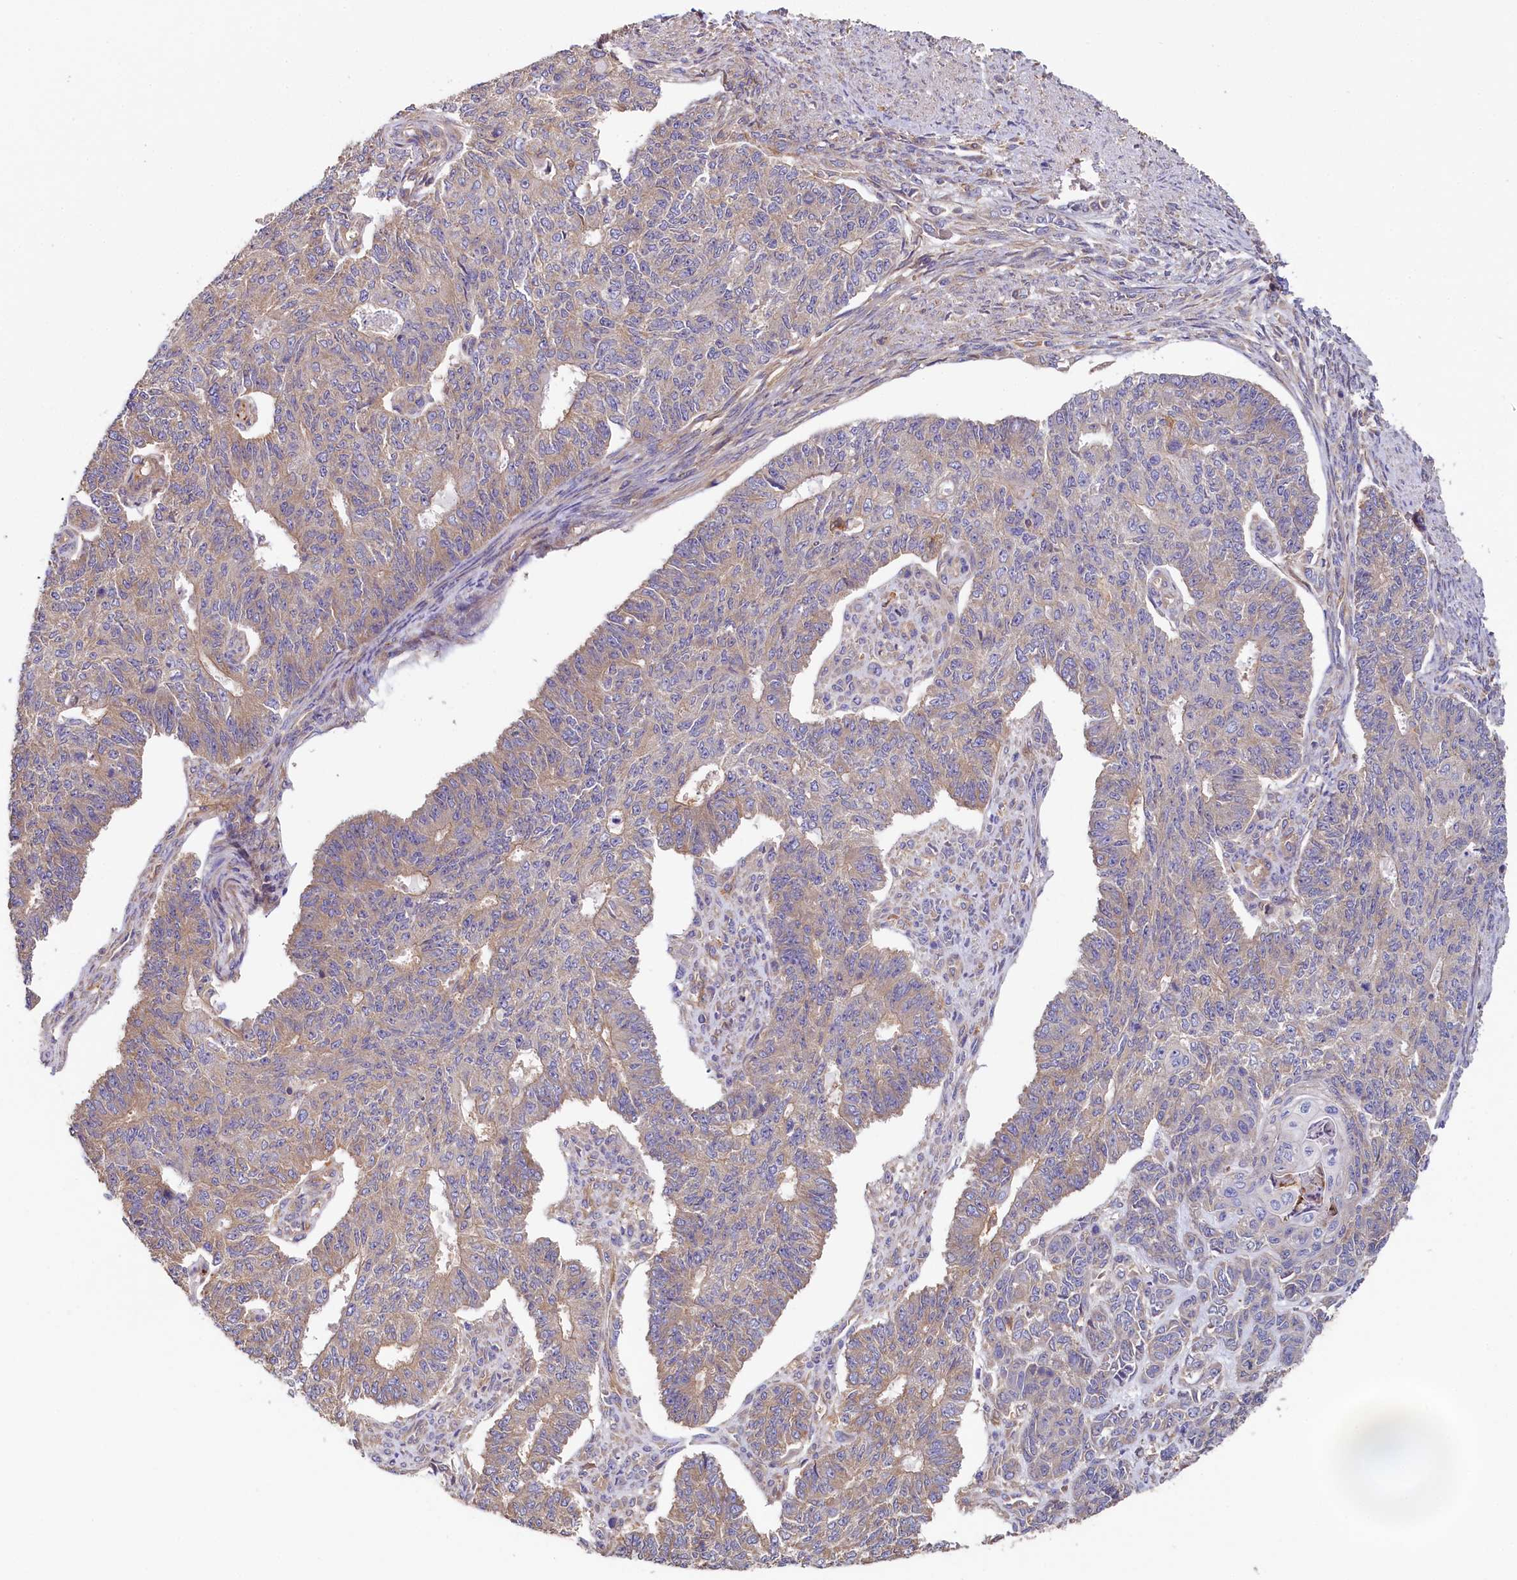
{"staining": {"intensity": "weak", "quantity": "<25%", "location": "cytoplasmic/membranous"}, "tissue": "endometrial cancer", "cell_type": "Tumor cells", "image_type": "cancer", "snomed": [{"axis": "morphology", "description": "Adenocarcinoma, NOS"}, {"axis": "topography", "description": "Endometrium"}], "caption": "Tumor cells show no significant protein expression in endometrial cancer.", "gene": "PPIP5K1", "patient": {"sex": "female", "age": 32}}